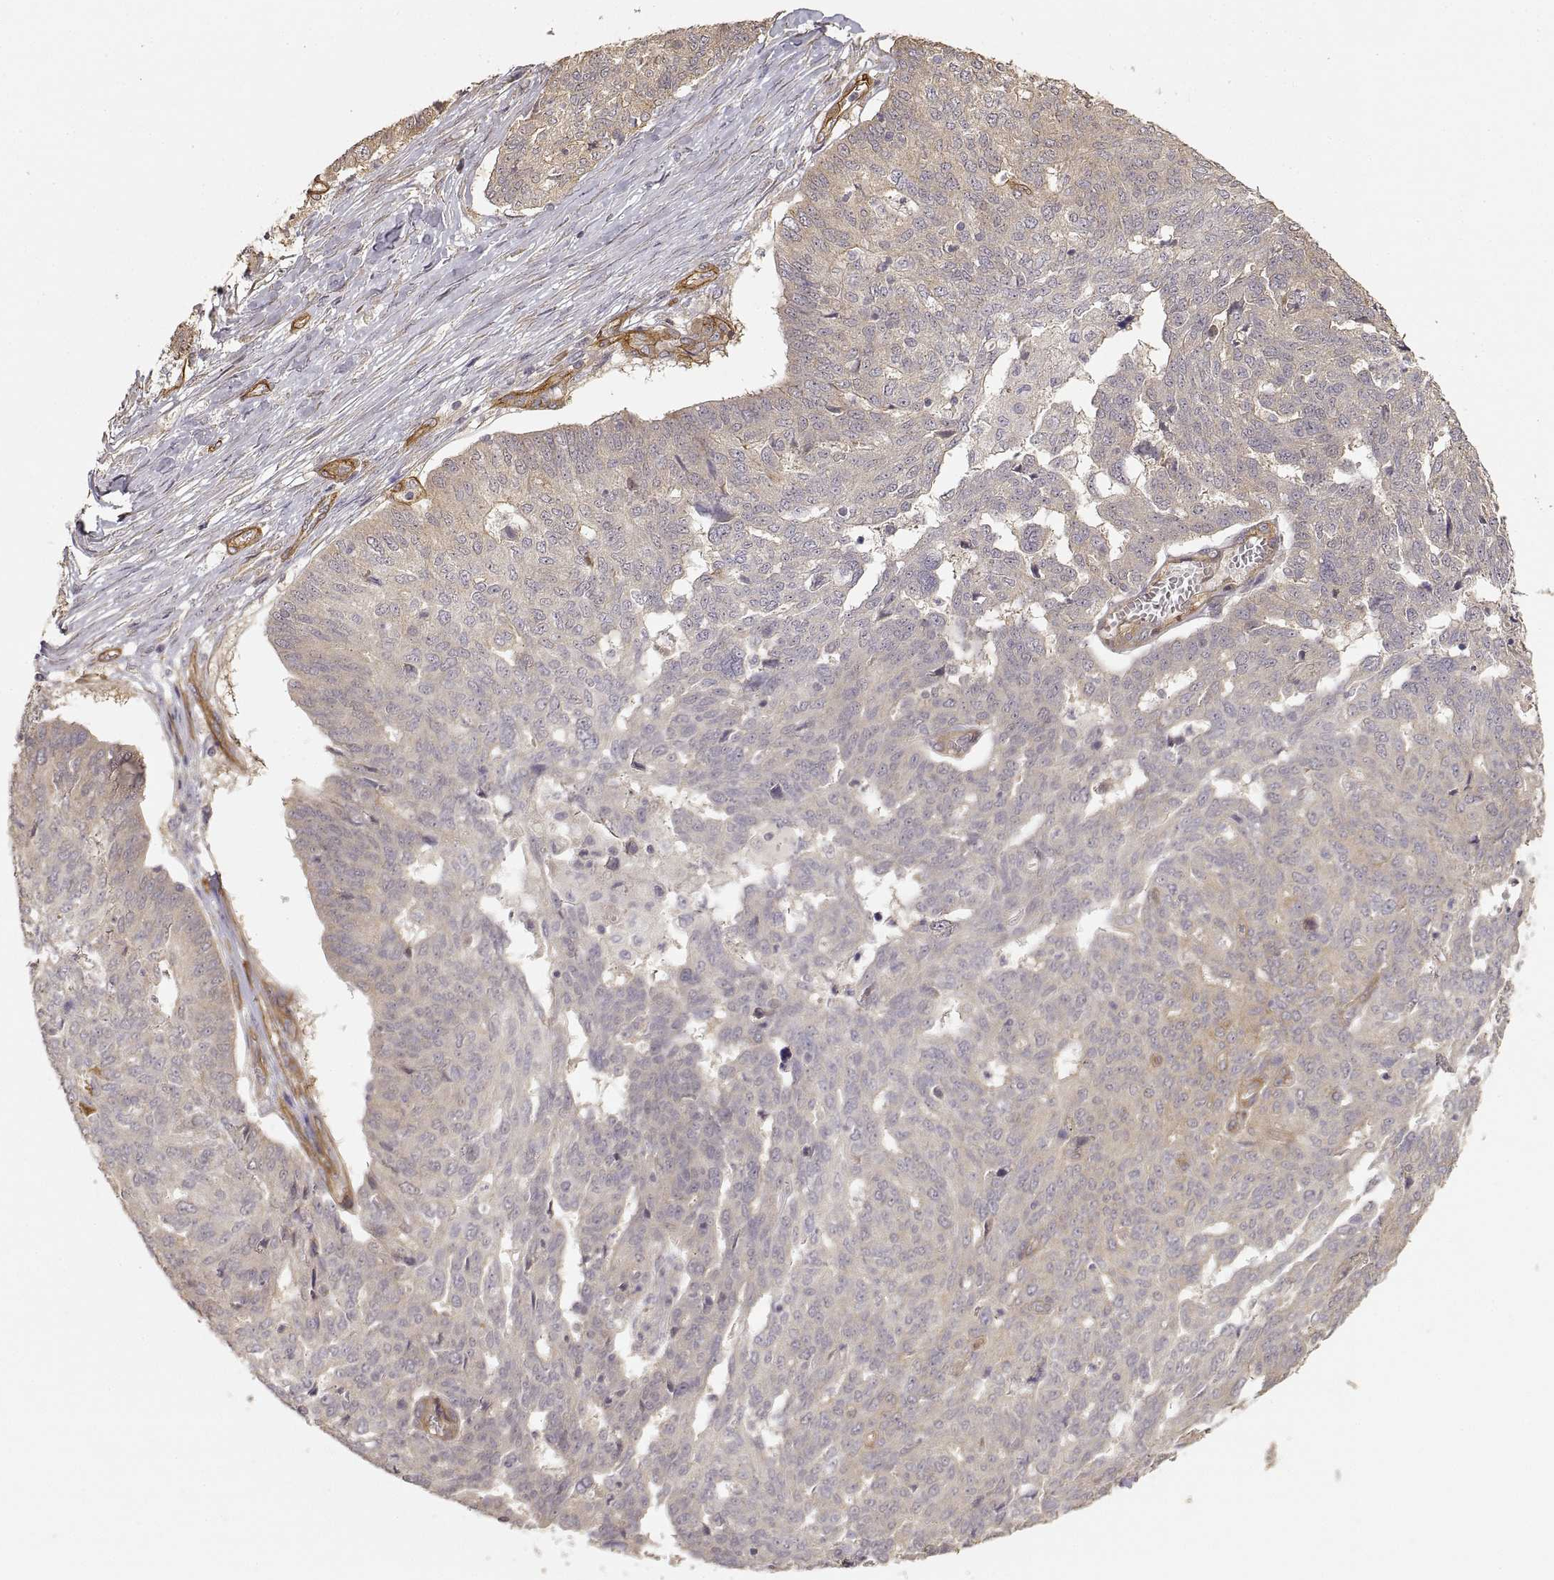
{"staining": {"intensity": "weak", "quantity": "25%-75%", "location": "cytoplasmic/membranous"}, "tissue": "ovarian cancer", "cell_type": "Tumor cells", "image_type": "cancer", "snomed": [{"axis": "morphology", "description": "Cystadenocarcinoma, serous, NOS"}, {"axis": "topography", "description": "Ovary"}], "caption": "There is low levels of weak cytoplasmic/membranous staining in tumor cells of ovarian cancer (serous cystadenocarcinoma), as demonstrated by immunohistochemical staining (brown color).", "gene": "LAMA4", "patient": {"sex": "female", "age": 67}}